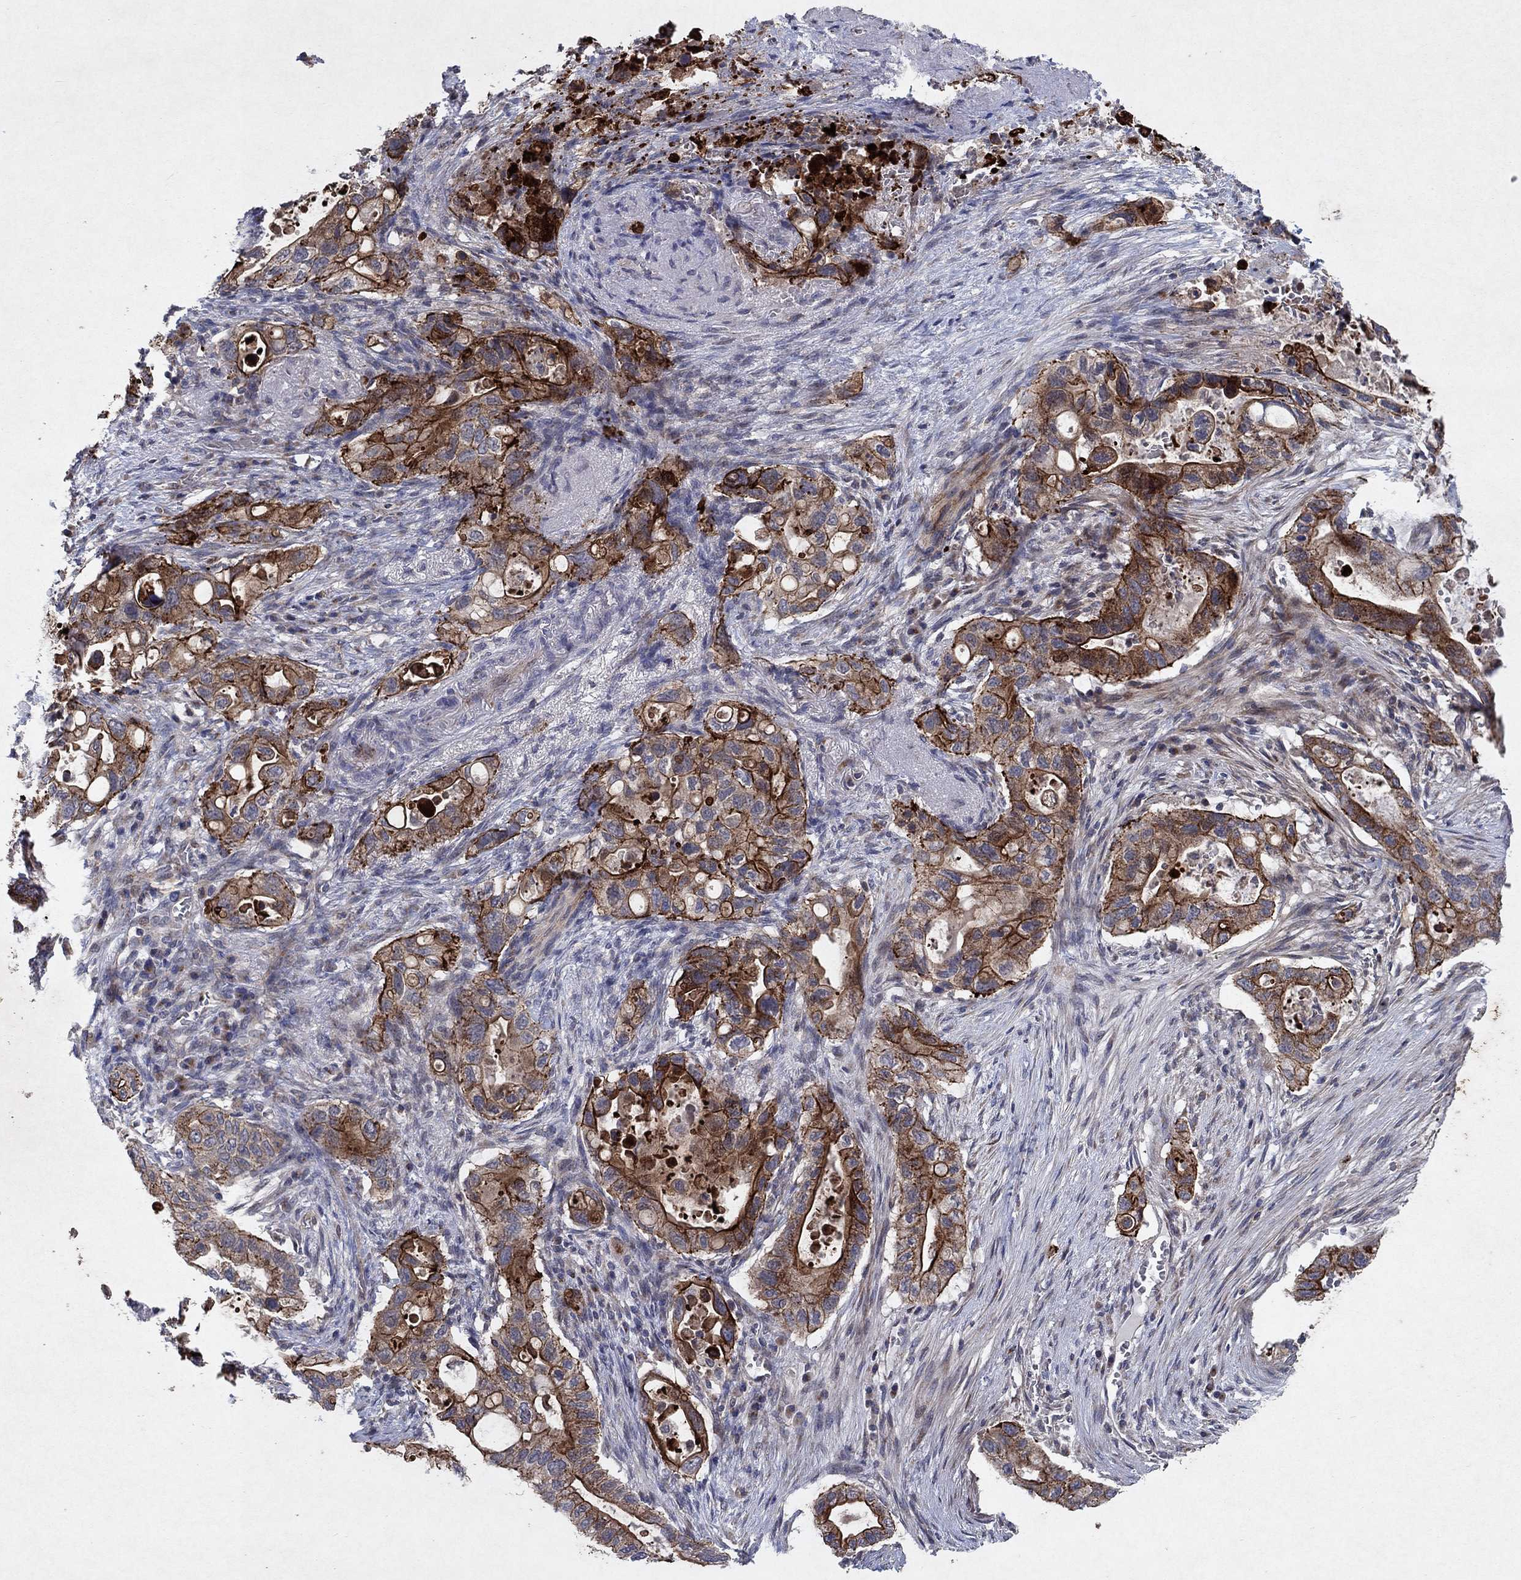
{"staining": {"intensity": "strong", "quantity": ">75%", "location": "cytoplasmic/membranous"}, "tissue": "pancreatic cancer", "cell_type": "Tumor cells", "image_type": "cancer", "snomed": [{"axis": "morphology", "description": "Adenocarcinoma, NOS"}, {"axis": "topography", "description": "Pancreas"}], "caption": "A high-resolution photomicrograph shows immunohistochemistry staining of pancreatic cancer (adenocarcinoma), which demonstrates strong cytoplasmic/membranous staining in about >75% of tumor cells.", "gene": "FRG1", "patient": {"sex": "female", "age": 72}}